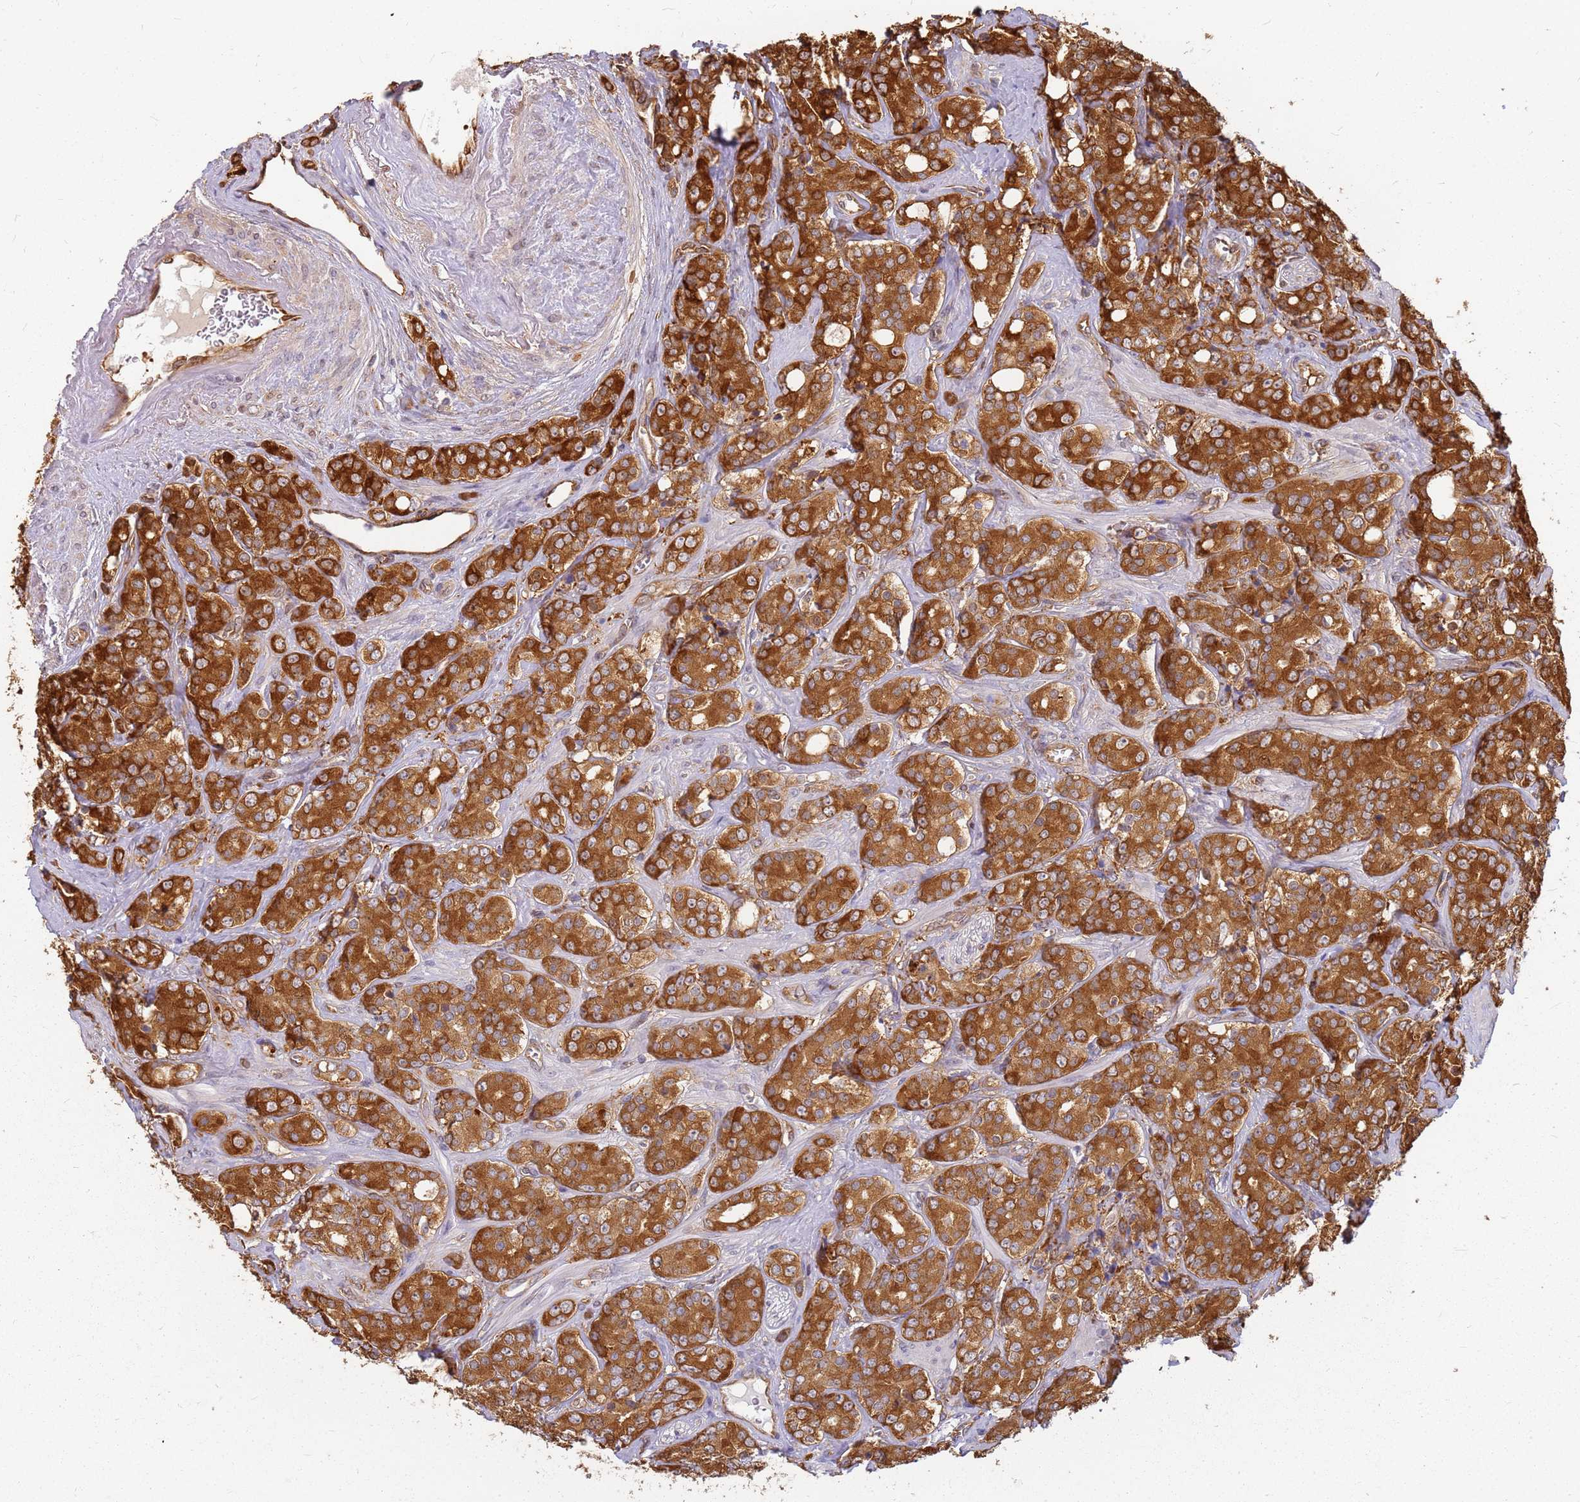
{"staining": {"intensity": "strong", "quantity": ">75%", "location": "cytoplasmic/membranous"}, "tissue": "prostate cancer", "cell_type": "Tumor cells", "image_type": "cancer", "snomed": [{"axis": "morphology", "description": "Adenocarcinoma, High grade"}, {"axis": "topography", "description": "Prostate"}], "caption": "A high-resolution image shows IHC staining of prostate high-grade adenocarcinoma, which exhibits strong cytoplasmic/membranous positivity in about >75% of tumor cells.", "gene": "HDX", "patient": {"sex": "male", "age": 62}}